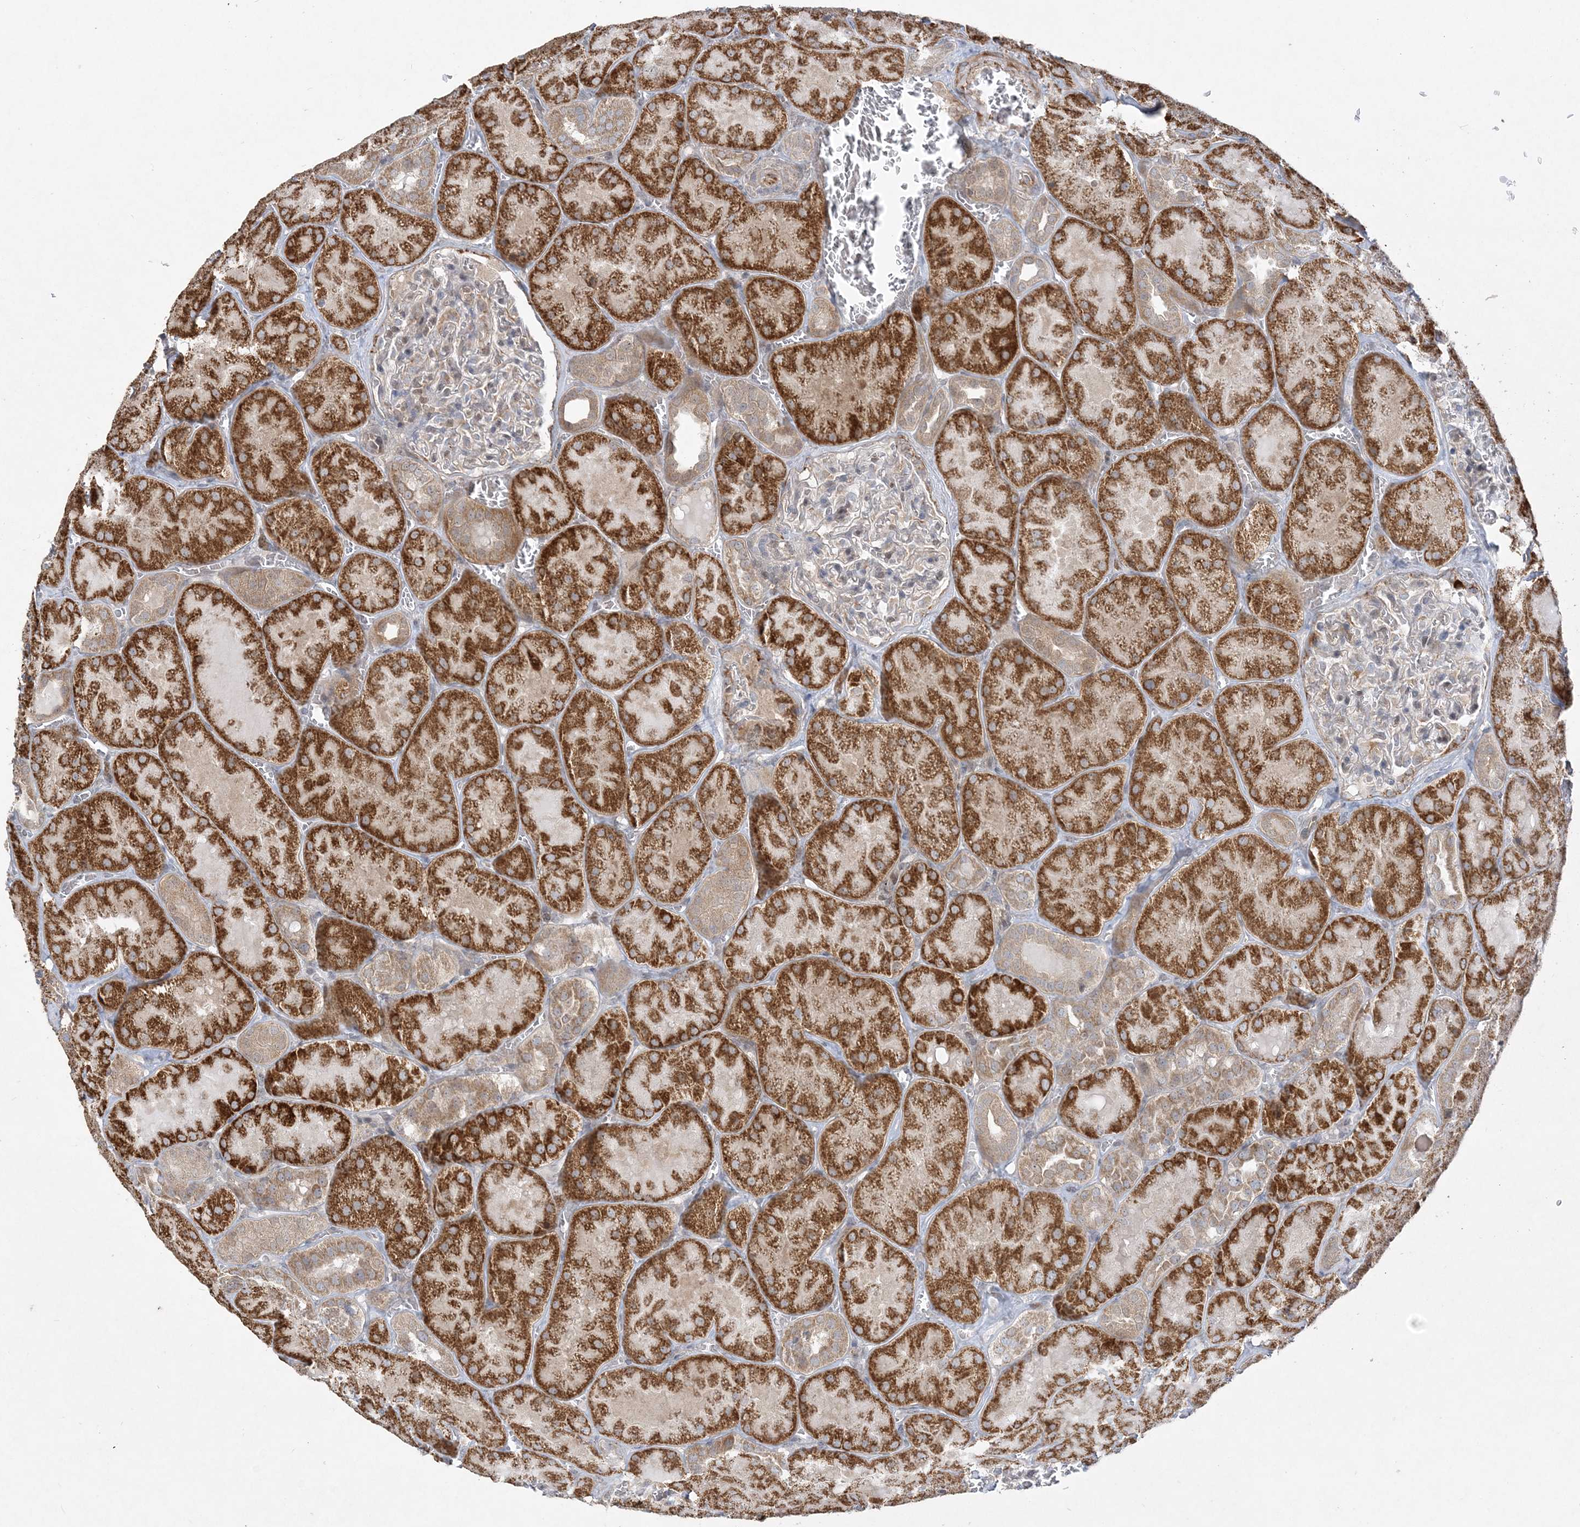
{"staining": {"intensity": "weak", "quantity": "<25%", "location": "cytoplasmic/membranous"}, "tissue": "kidney", "cell_type": "Cells in glomeruli", "image_type": "normal", "snomed": [{"axis": "morphology", "description": "Normal tissue, NOS"}, {"axis": "topography", "description": "Kidney"}], "caption": "Immunohistochemical staining of benign human kidney reveals no significant positivity in cells in glomeruli.", "gene": "INPP1", "patient": {"sex": "male", "age": 28}}